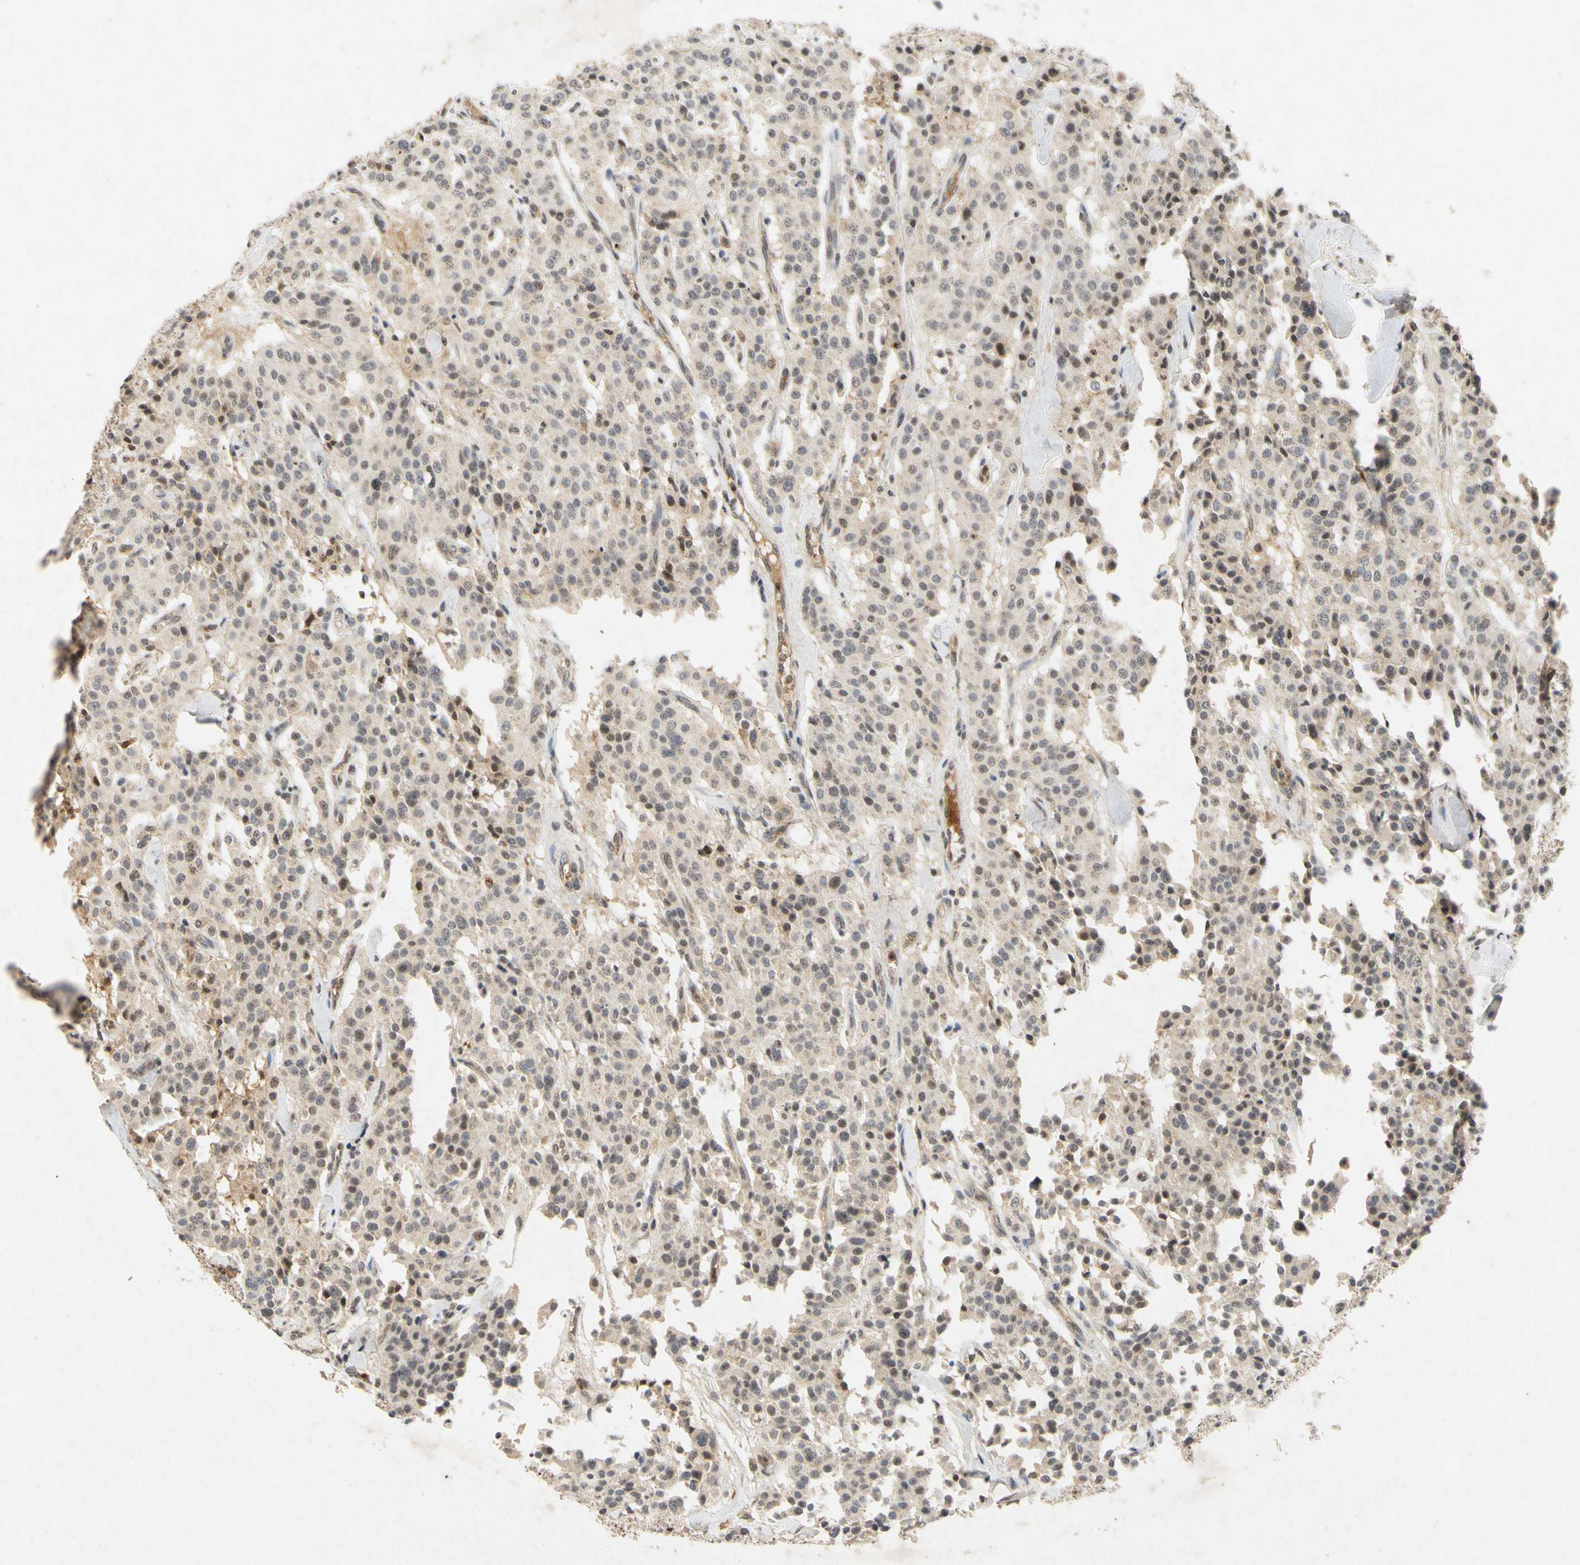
{"staining": {"intensity": "weak", "quantity": ">75%", "location": "cytoplasmic/membranous"}, "tissue": "carcinoid", "cell_type": "Tumor cells", "image_type": "cancer", "snomed": [{"axis": "morphology", "description": "Carcinoid, malignant, NOS"}, {"axis": "topography", "description": "Lung"}], "caption": "An IHC micrograph of neoplastic tissue is shown. Protein staining in brown shows weak cytoplasmic/membranous positivity in carcinoid within tumor cells. Nuclei are stained in blue.", "gene": "CP", "patient": {"sex": "male", "age": 30}}